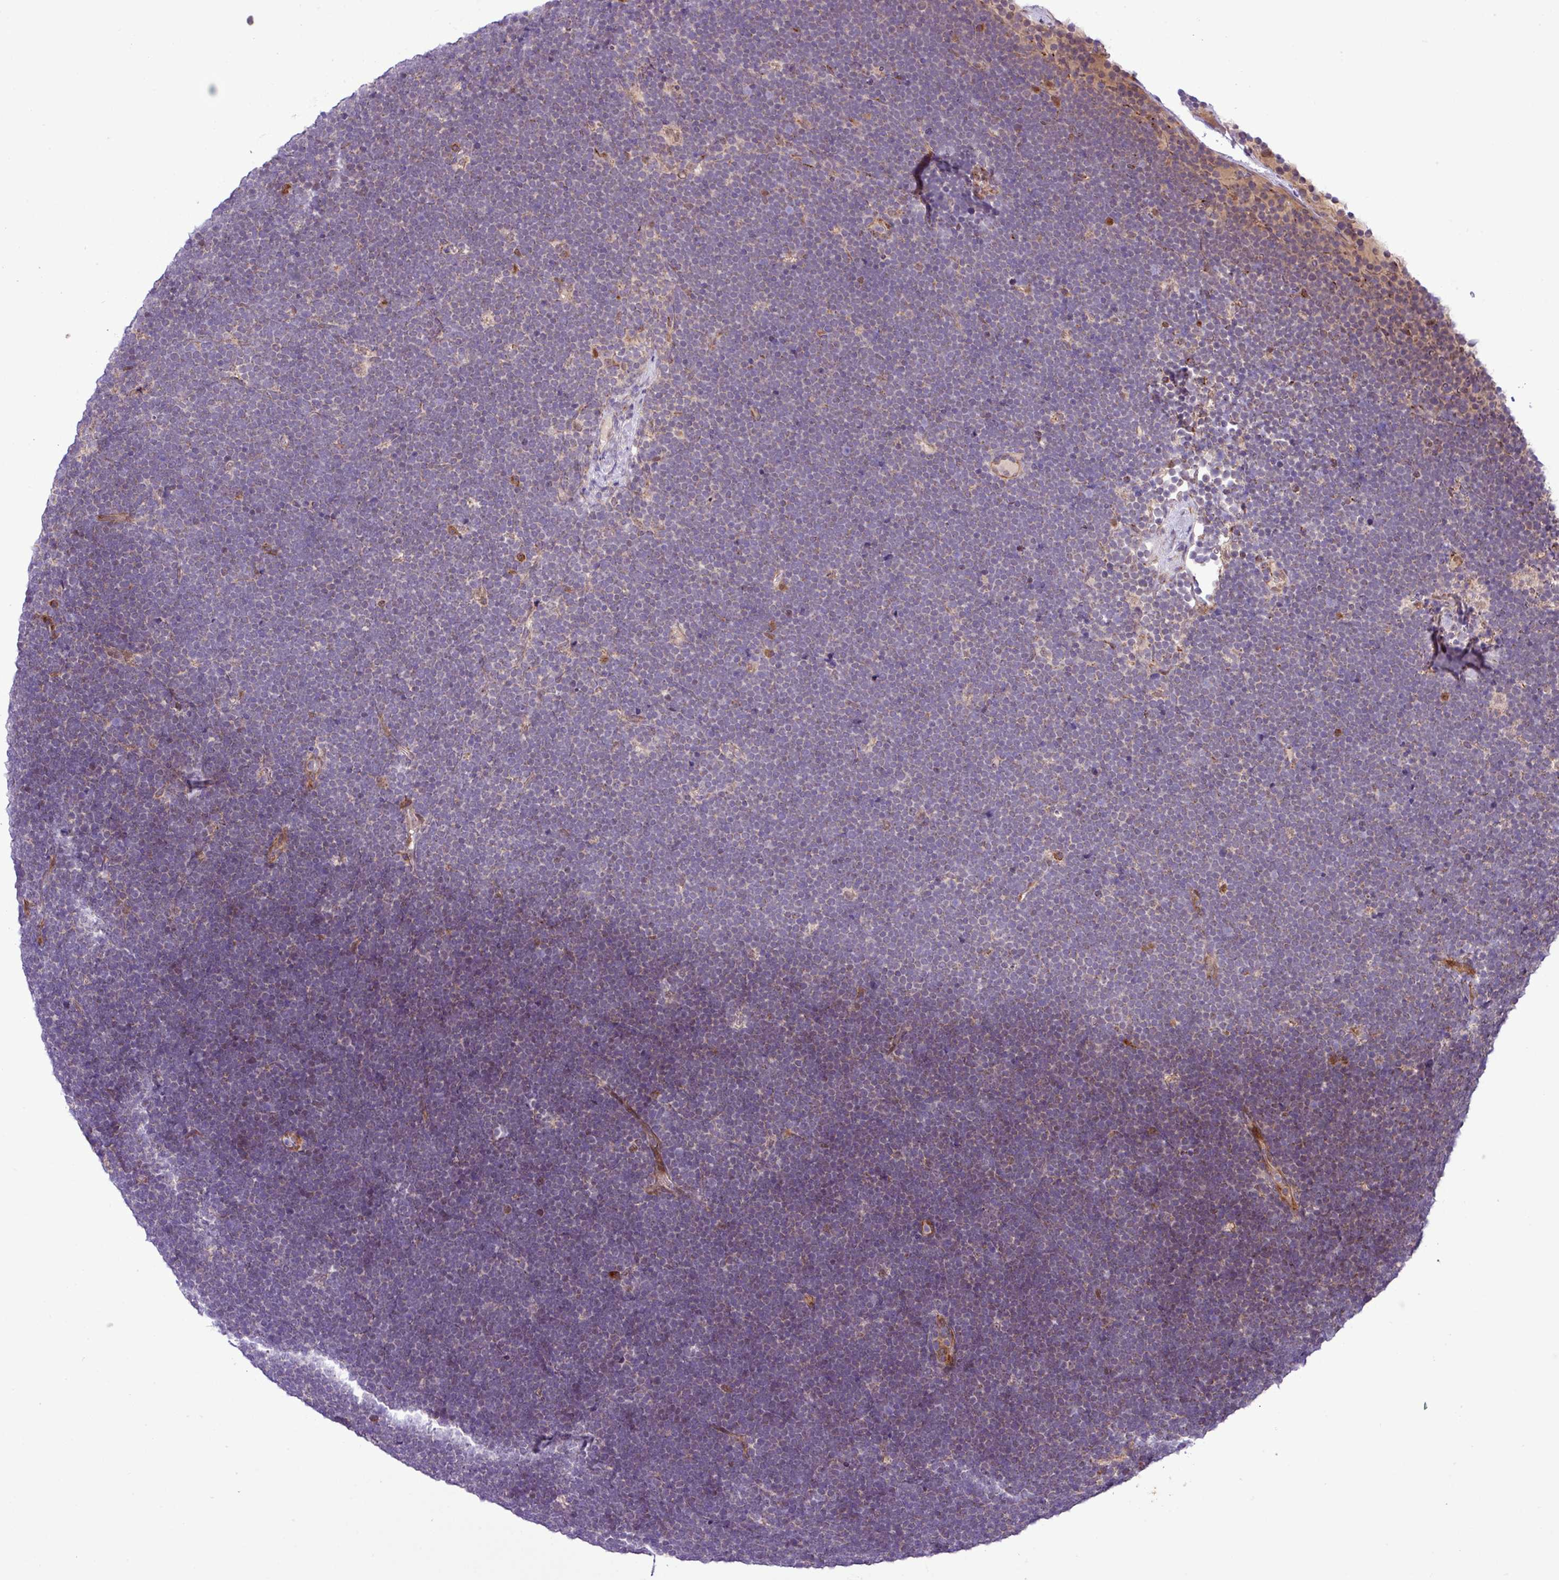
{"staining": {"intensity": "negative", "quantity": "none", "location": "none"}, "tissue": "lymphoma", "cell_type": "Tumor cells", "image_type": "cancer", "snomed": [{"axis": "morphology", "description": "Malignant lymphoma, non-Hodgkin's type, High grade"}, {"axis": "topography", "description": "Lymph node"}], "caption": "An image of human high-grade malignant lymphoma, non-Hodgkin's type is negative for staining in tumor cells.", "gene": "B3GNT9", "patient": {"sex": "male", "age": 13}}